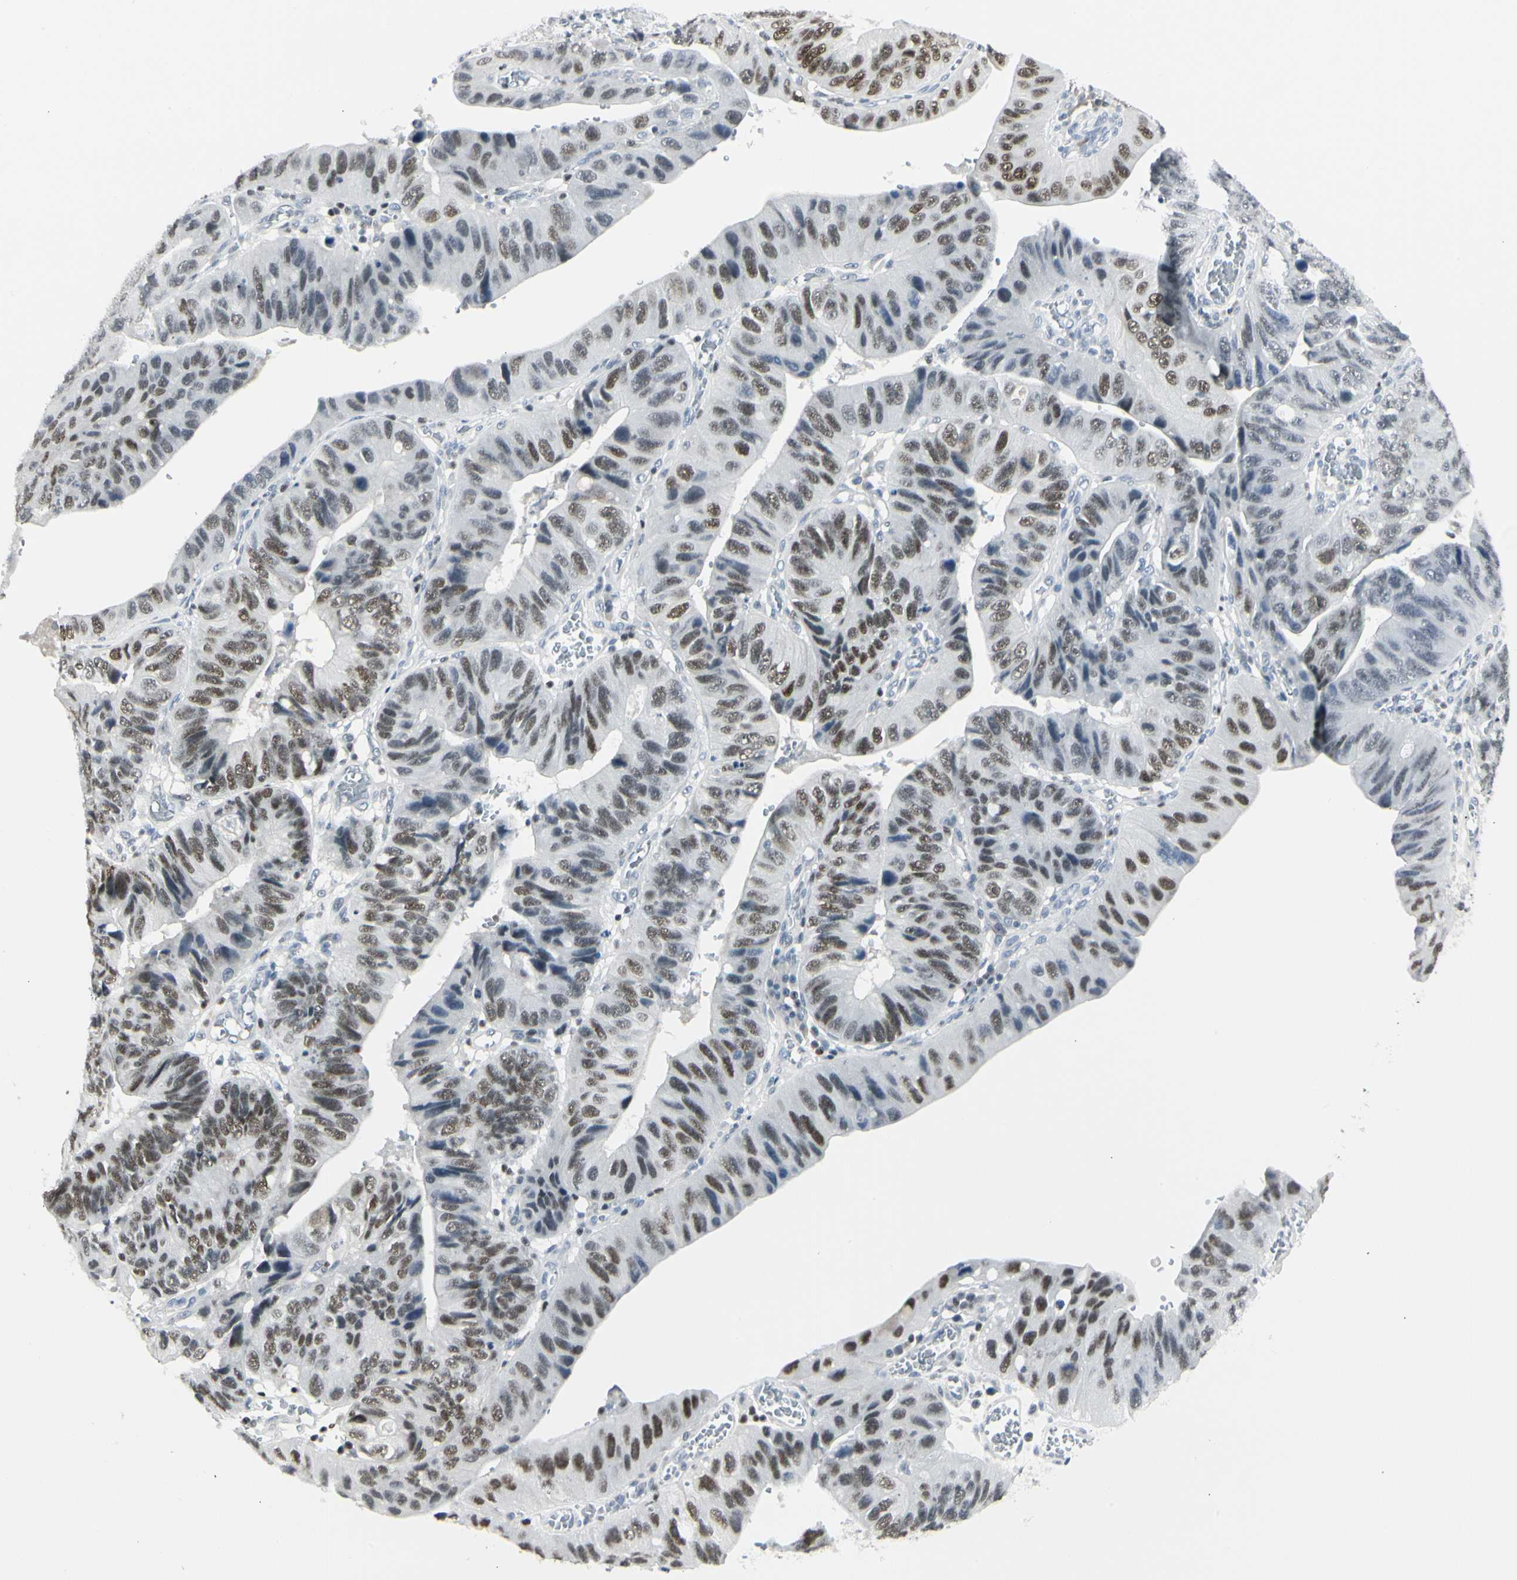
{"staining": {"intensity": "moderate", "quantity": "25%-75%", "location": "nuclear"}, "tissue": "stomach cancer", "cell_type": "Tumor cells", "image_type": "cancer", "snomed": [{"axis": "morphology", "description": "Adenocarcinoma, NOS"}, {"axis": "topography", "description": "Stomach"}], "caption": "The histopathology image demonstrates a brown stain indicating the presence of a protein in the nuclear of tumor cells in adenocarcinoma (stomach).", "gene": "ZBTB7B", "patient": {"sex": "male", "age": 59}}